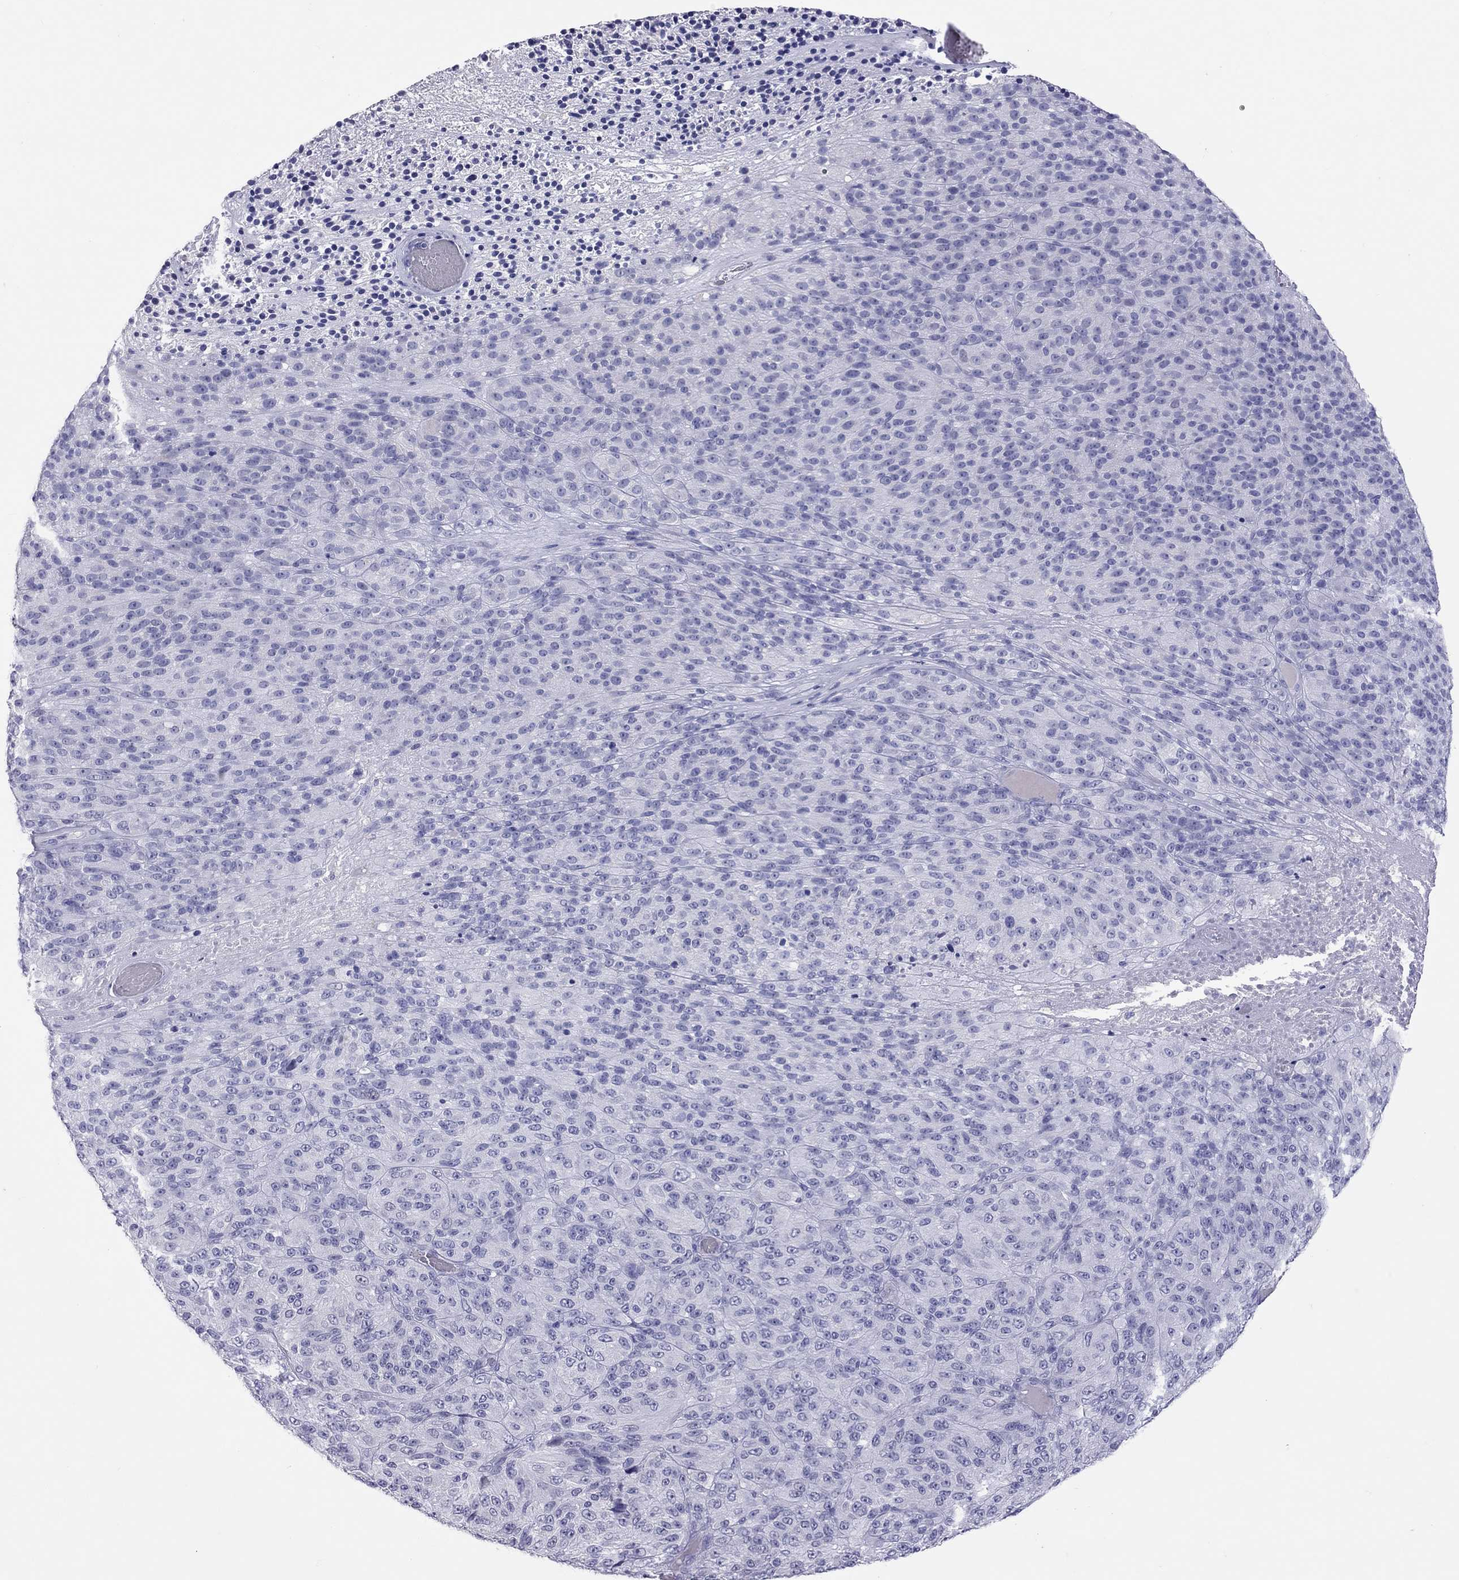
{"staining": {"intensity": "negative", "quantity": "none", "location": "none"}, "tissue": "melanoma", "cell_type": "Tumor cells", "image_type": "cancer", "snomed": [{"axis": "morphology", "description": "Malignant melanoma, Metastatic site"}, {"axis": "topography", "description": "Brain"}], "caption": "There is no significant staining in tumor cells of melanoma.", "gene": "MUC16", "patient": {"sex": "female", "age": 56}}